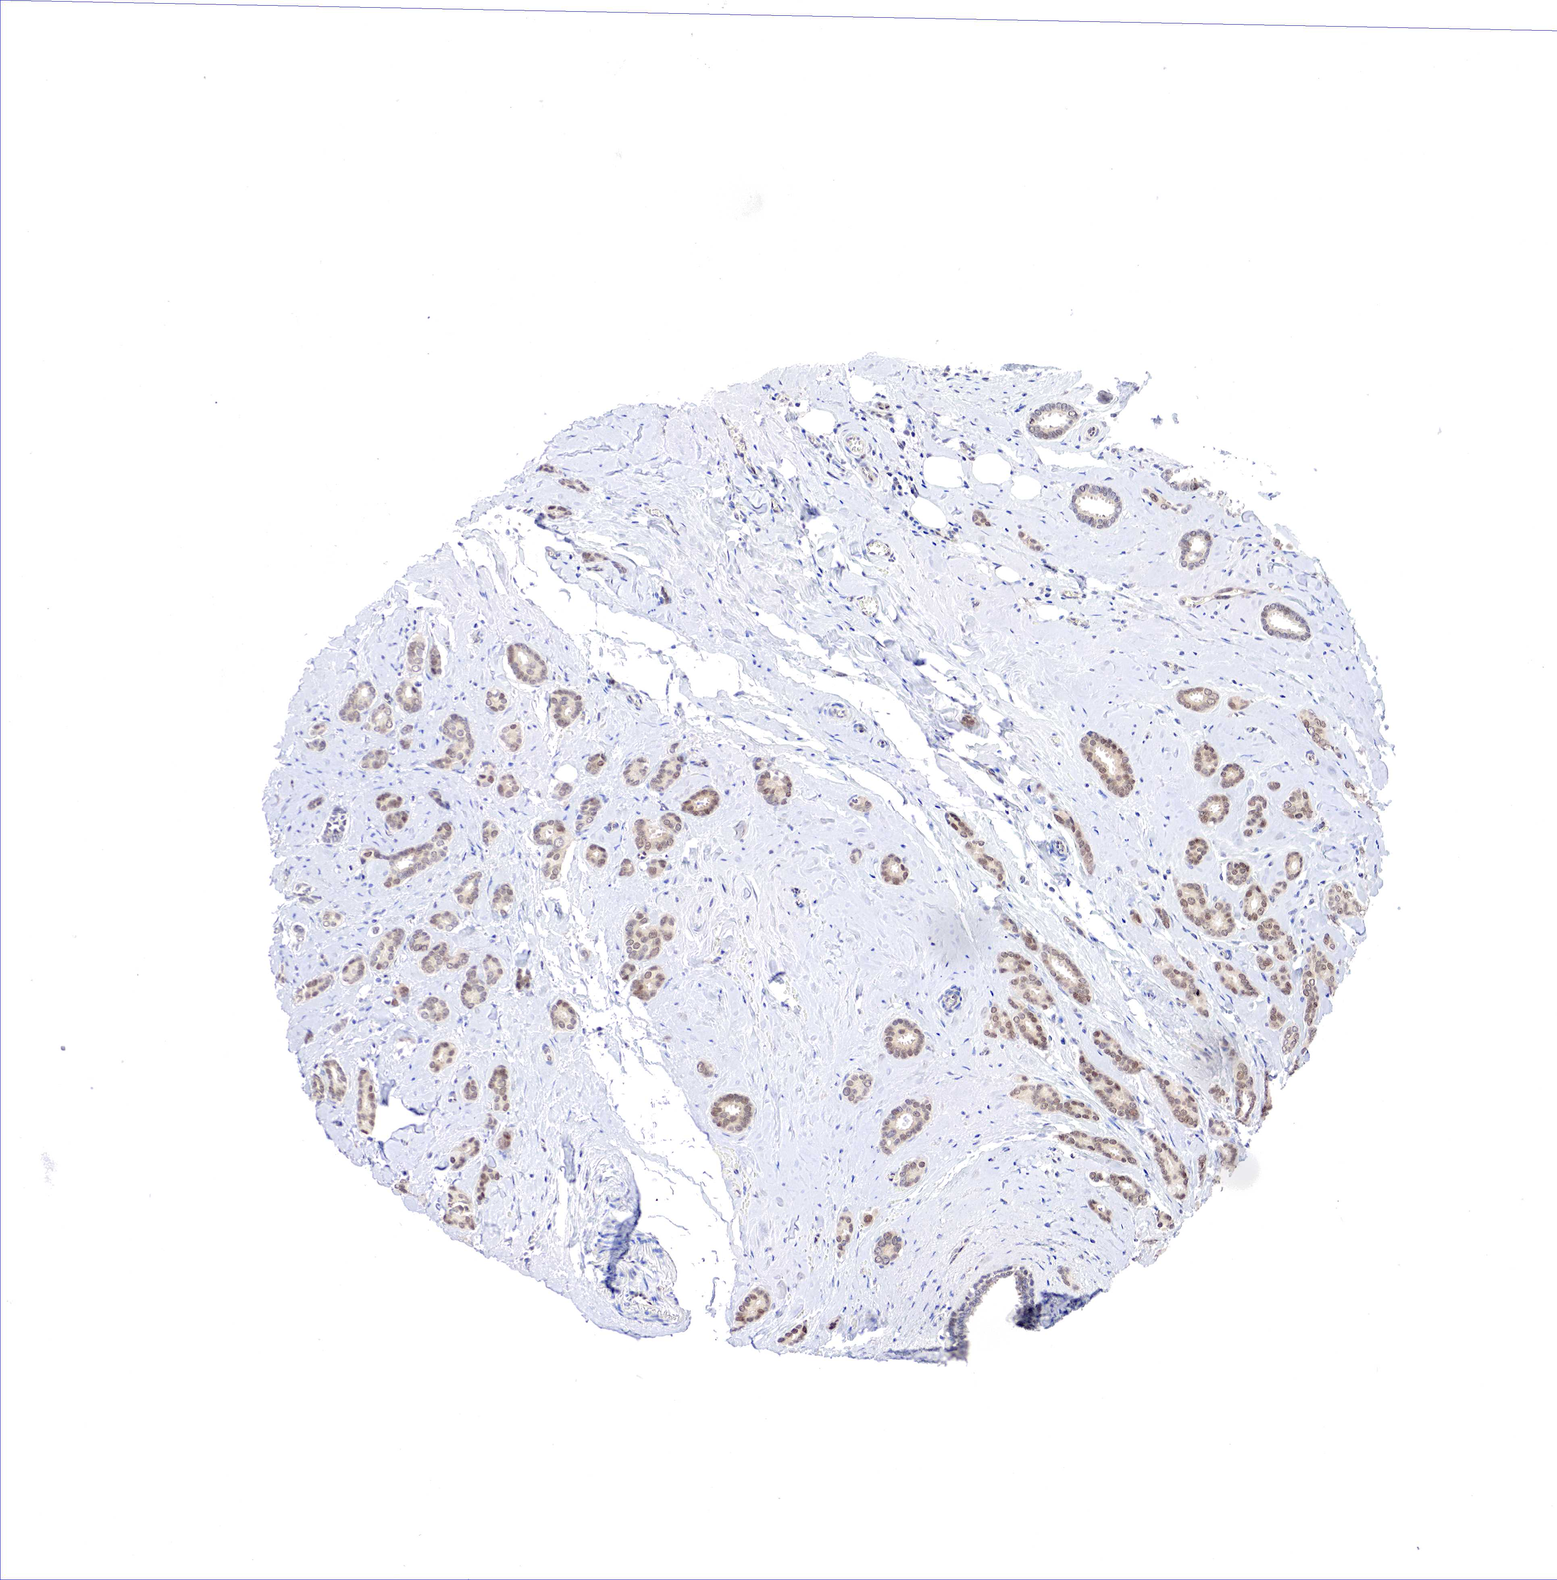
{"staining": {"intensity": "moderate", "quantity": ">75%", "location": "cytoplasmic/membranous,nuclear"}, "tissue": "breast cancer", "cell_type": "Tumor cells", "image_type": "cancer", "snomed": [{"axis": "morphology", "description": "Duct carcinoma"}, {"axis": "topography", "description": "Breast"}], "caption": "Protein staining displays moderate cytoplasmic/membranous and nuclear expression in about >75% of tumor cells in breast intraductal carcinoma.", "gene": "PABIR2", "patient": {"sex": "female", "age": 50}}